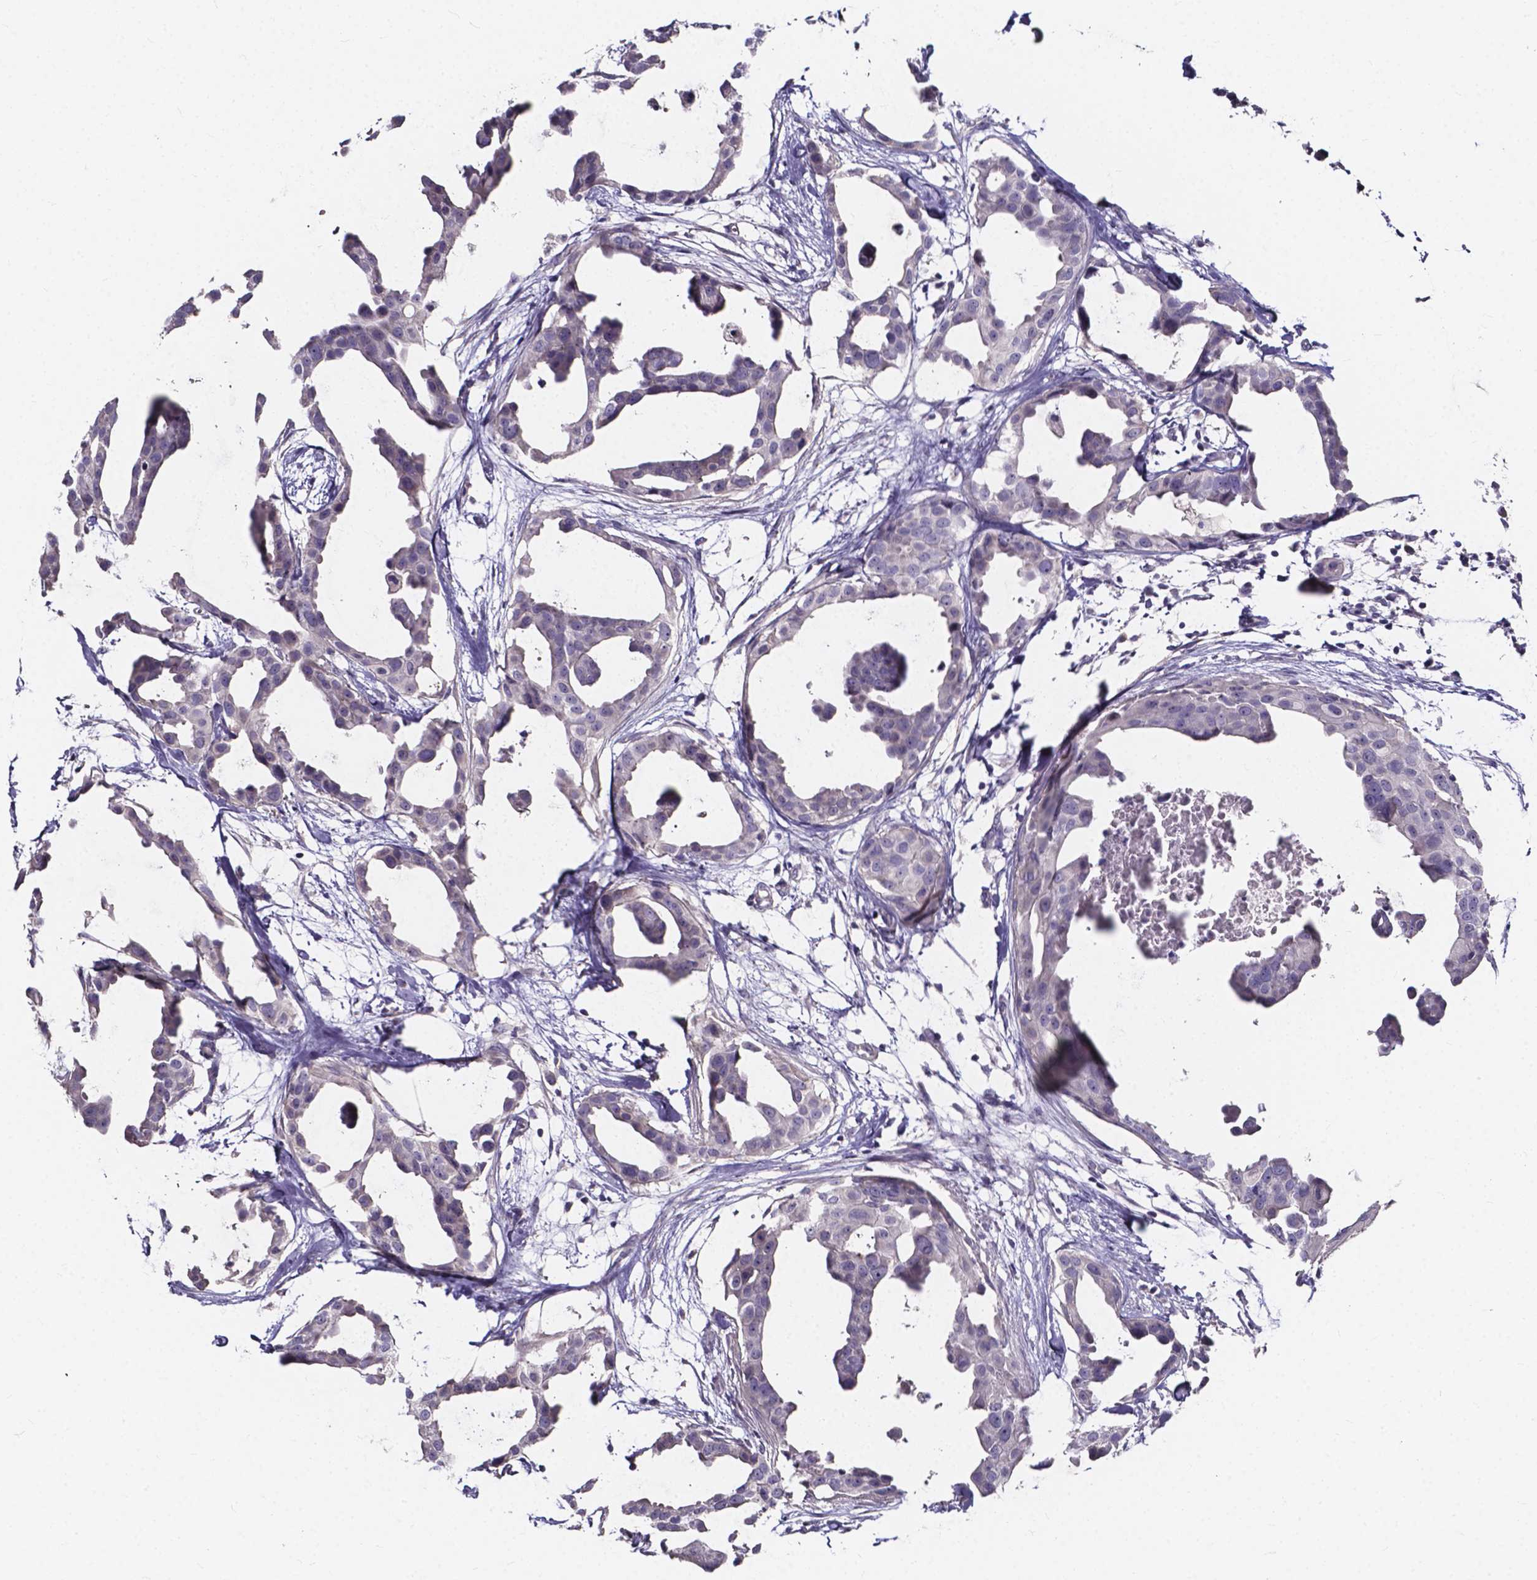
{"staining": {"intensity": "negative", "quantity": "none", "location": "none"}, "tissue": "breast cancer", "cell_type": "Tumor cells", "image_type": "cancer", "snomed": [{"axis": "morphology", "description": "Duct carcinoma"}, {"axis": "topography", "description": "Breast"}], "caption": "Protein analysis of breast invasive ductal carcinoma shows no significant expression in tumor cells.", "gene": "SPOCD1", "patient": {"sex": "female", "age": 38}}